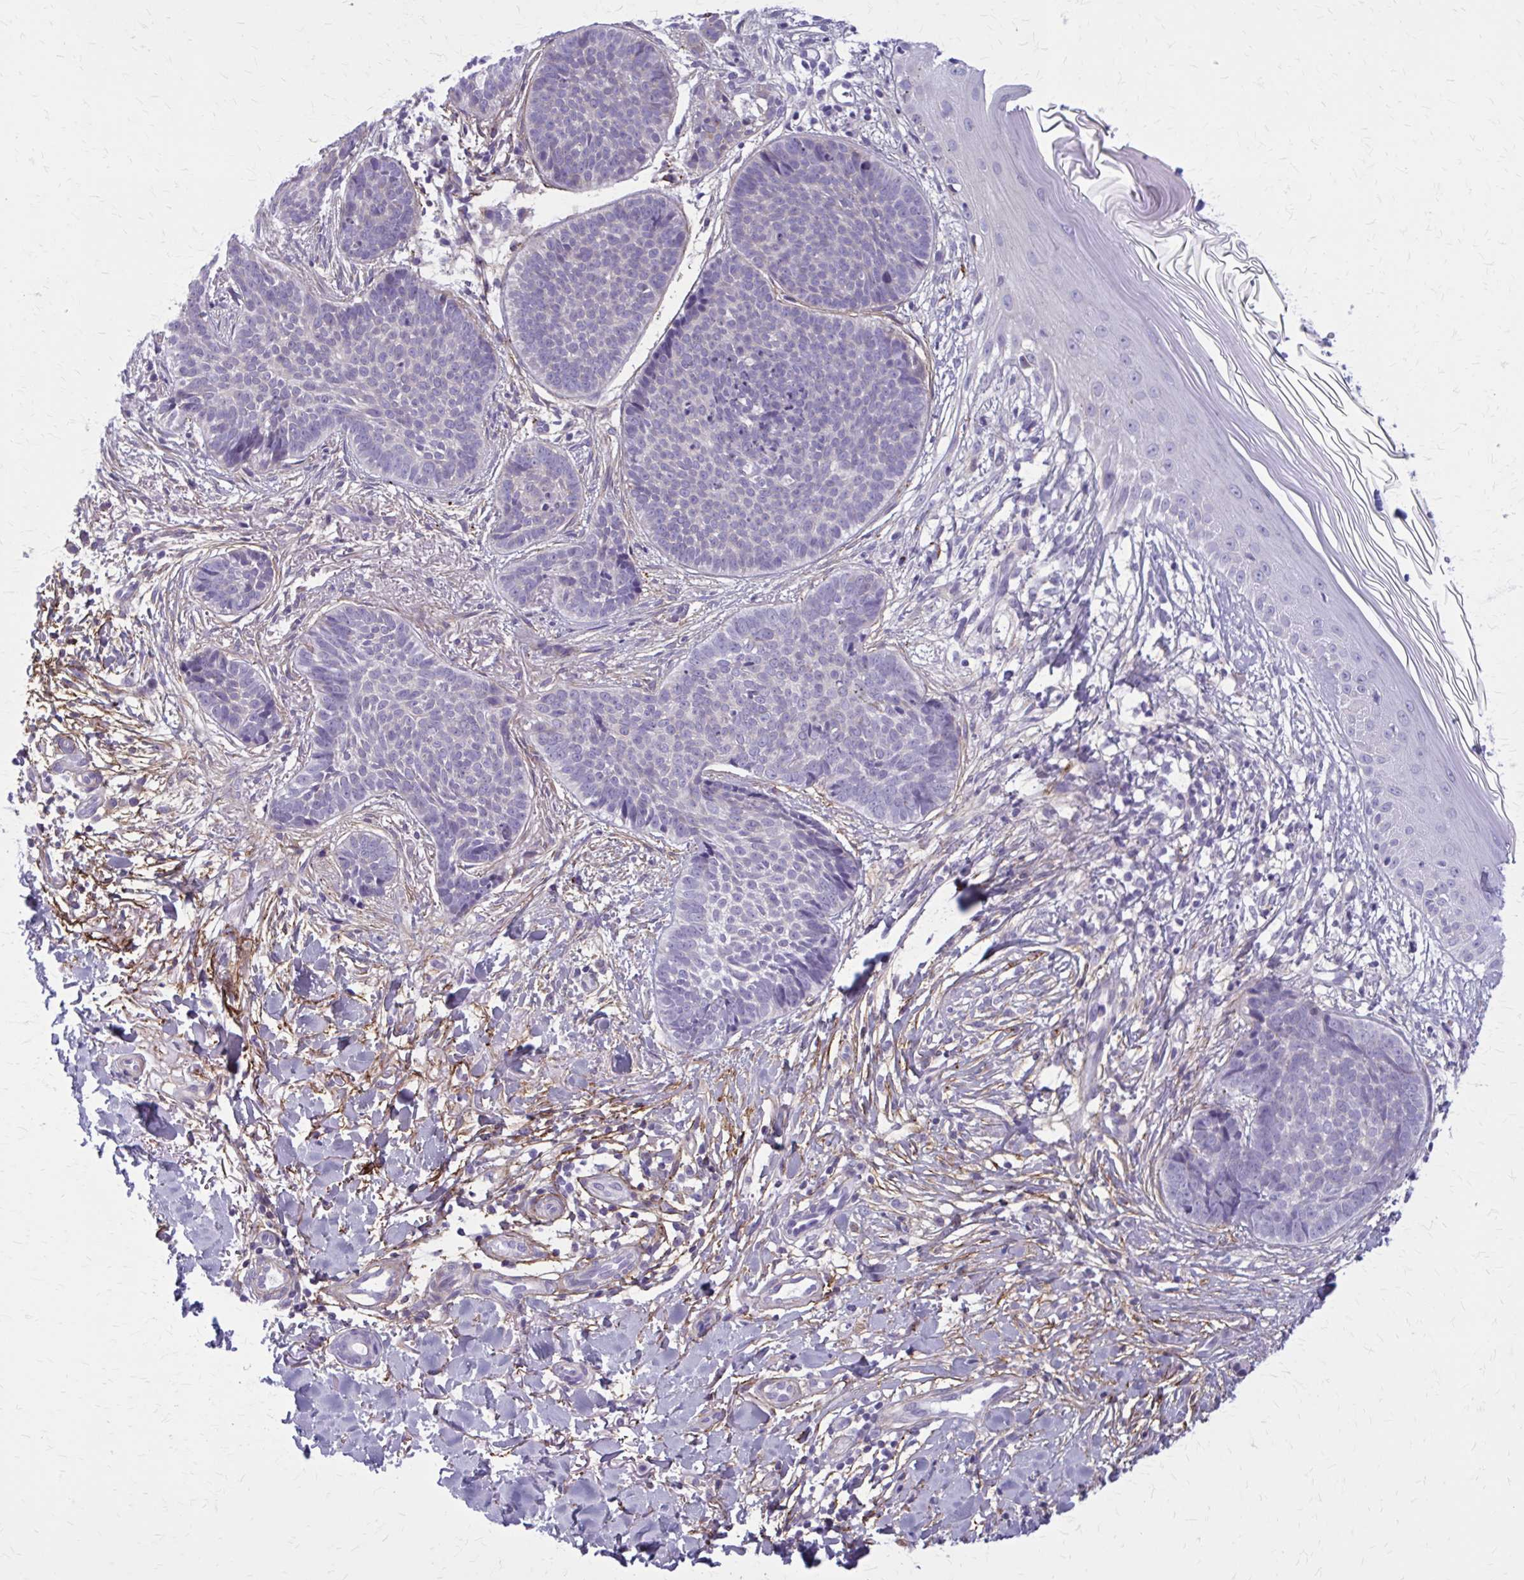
{"staining": {"intensity": "negative", "quantity": "none", "location": "none"}, "tissue": "skin cancer", "cell_type": "Tumor cells", "image_type": "cancer", "snomed": [{"axis": "morphology", "description": "Basal cell carcinoma"}, {"axis": "topography", "description": "Skin"}, {"axis": "topography", "description": "Skin of back"}], "caption": "High magnification brightfield microscopy of basal cell carcinoma (skin) stained with DAB (brown) and counterstained with hematoxylin (blue): tumor cells show no significant positivity.", "gene": "AKAP12", "patient": {"sex": "male", "age": 81}}